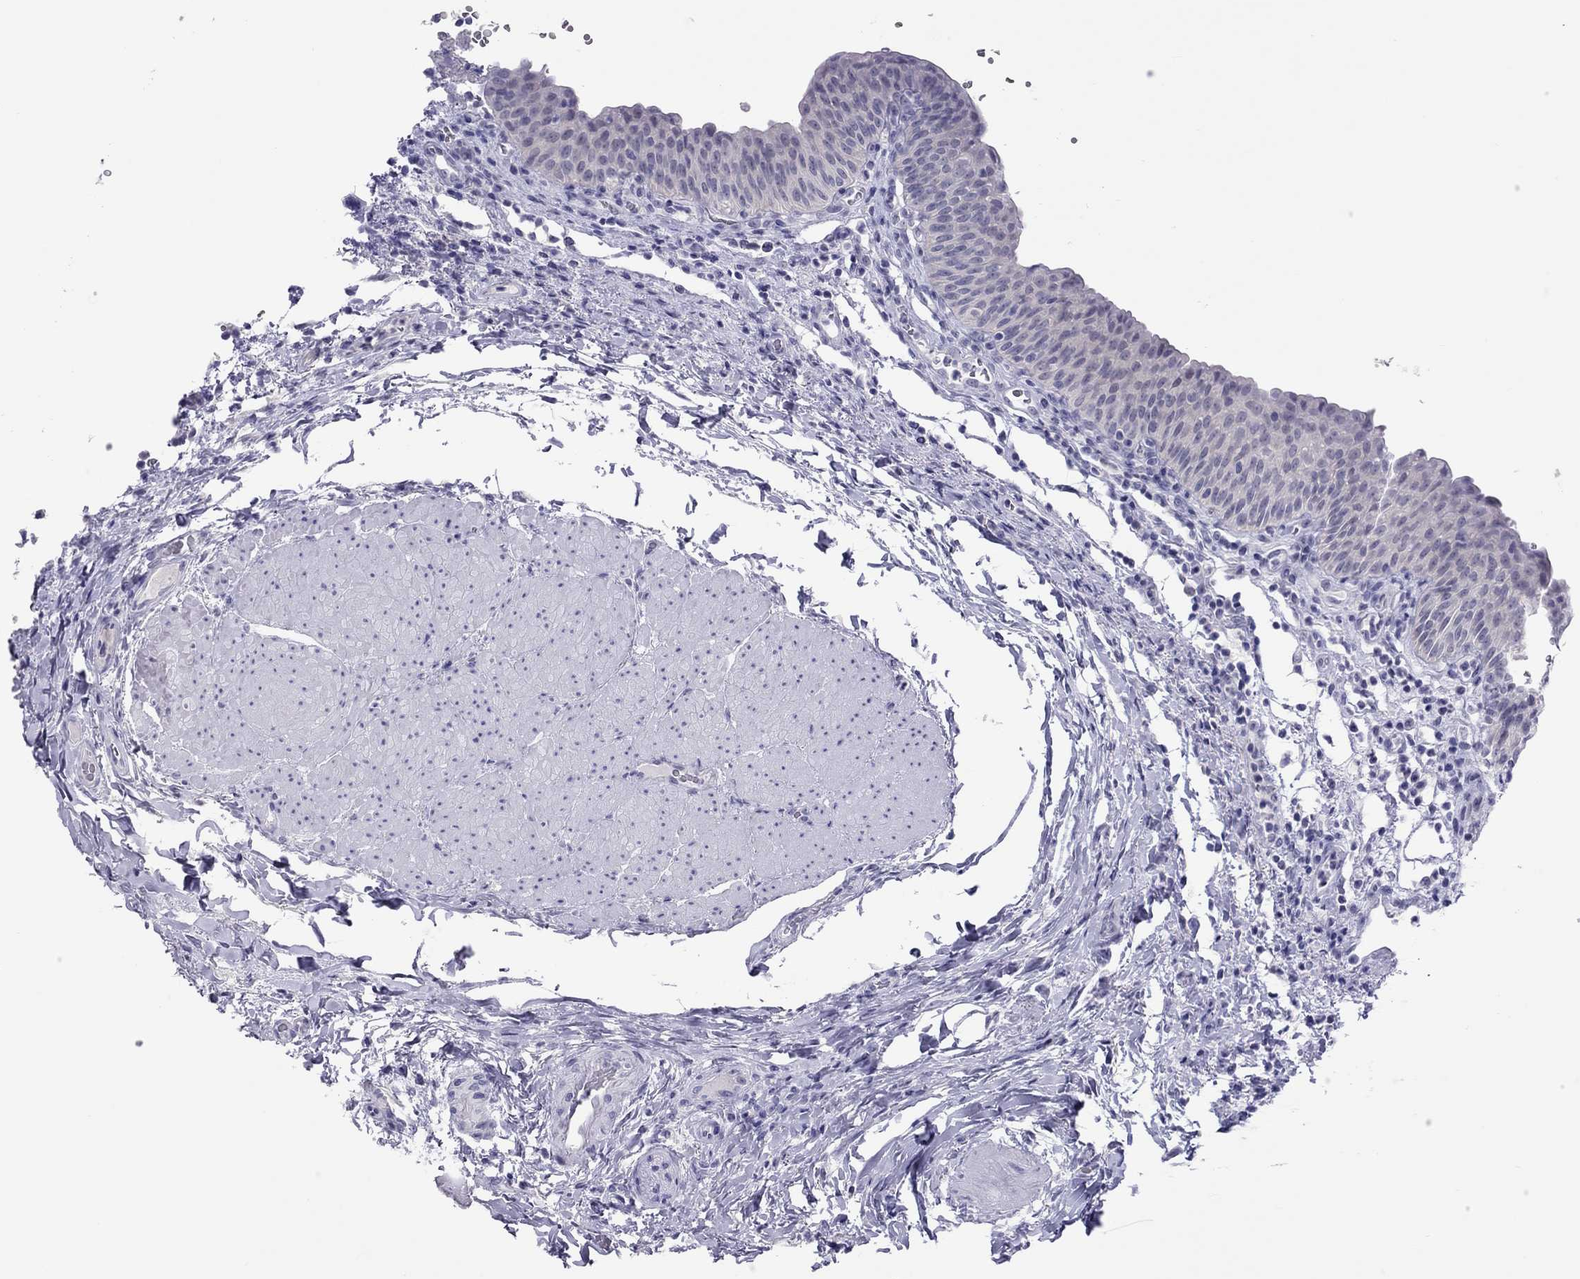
{"staining": {"intensity": "negative", "quantity": "none", "location": "none"}, "tissue": "urinary bladder", "cell_type": "Urothelial cells", "image_type": "normal", "snomed": [{"axis": "morphology", "description": "Normal tissue, NOS"}, {"axis": "topography", "description": "Urinary bladder"}], "caption": "Immunohistochemical staining of normal human urinary bladder exhibits no significant staining in urothelial cells.", "gene": "CHRNB3", "patient": {"sex": "male", "age": 66}}